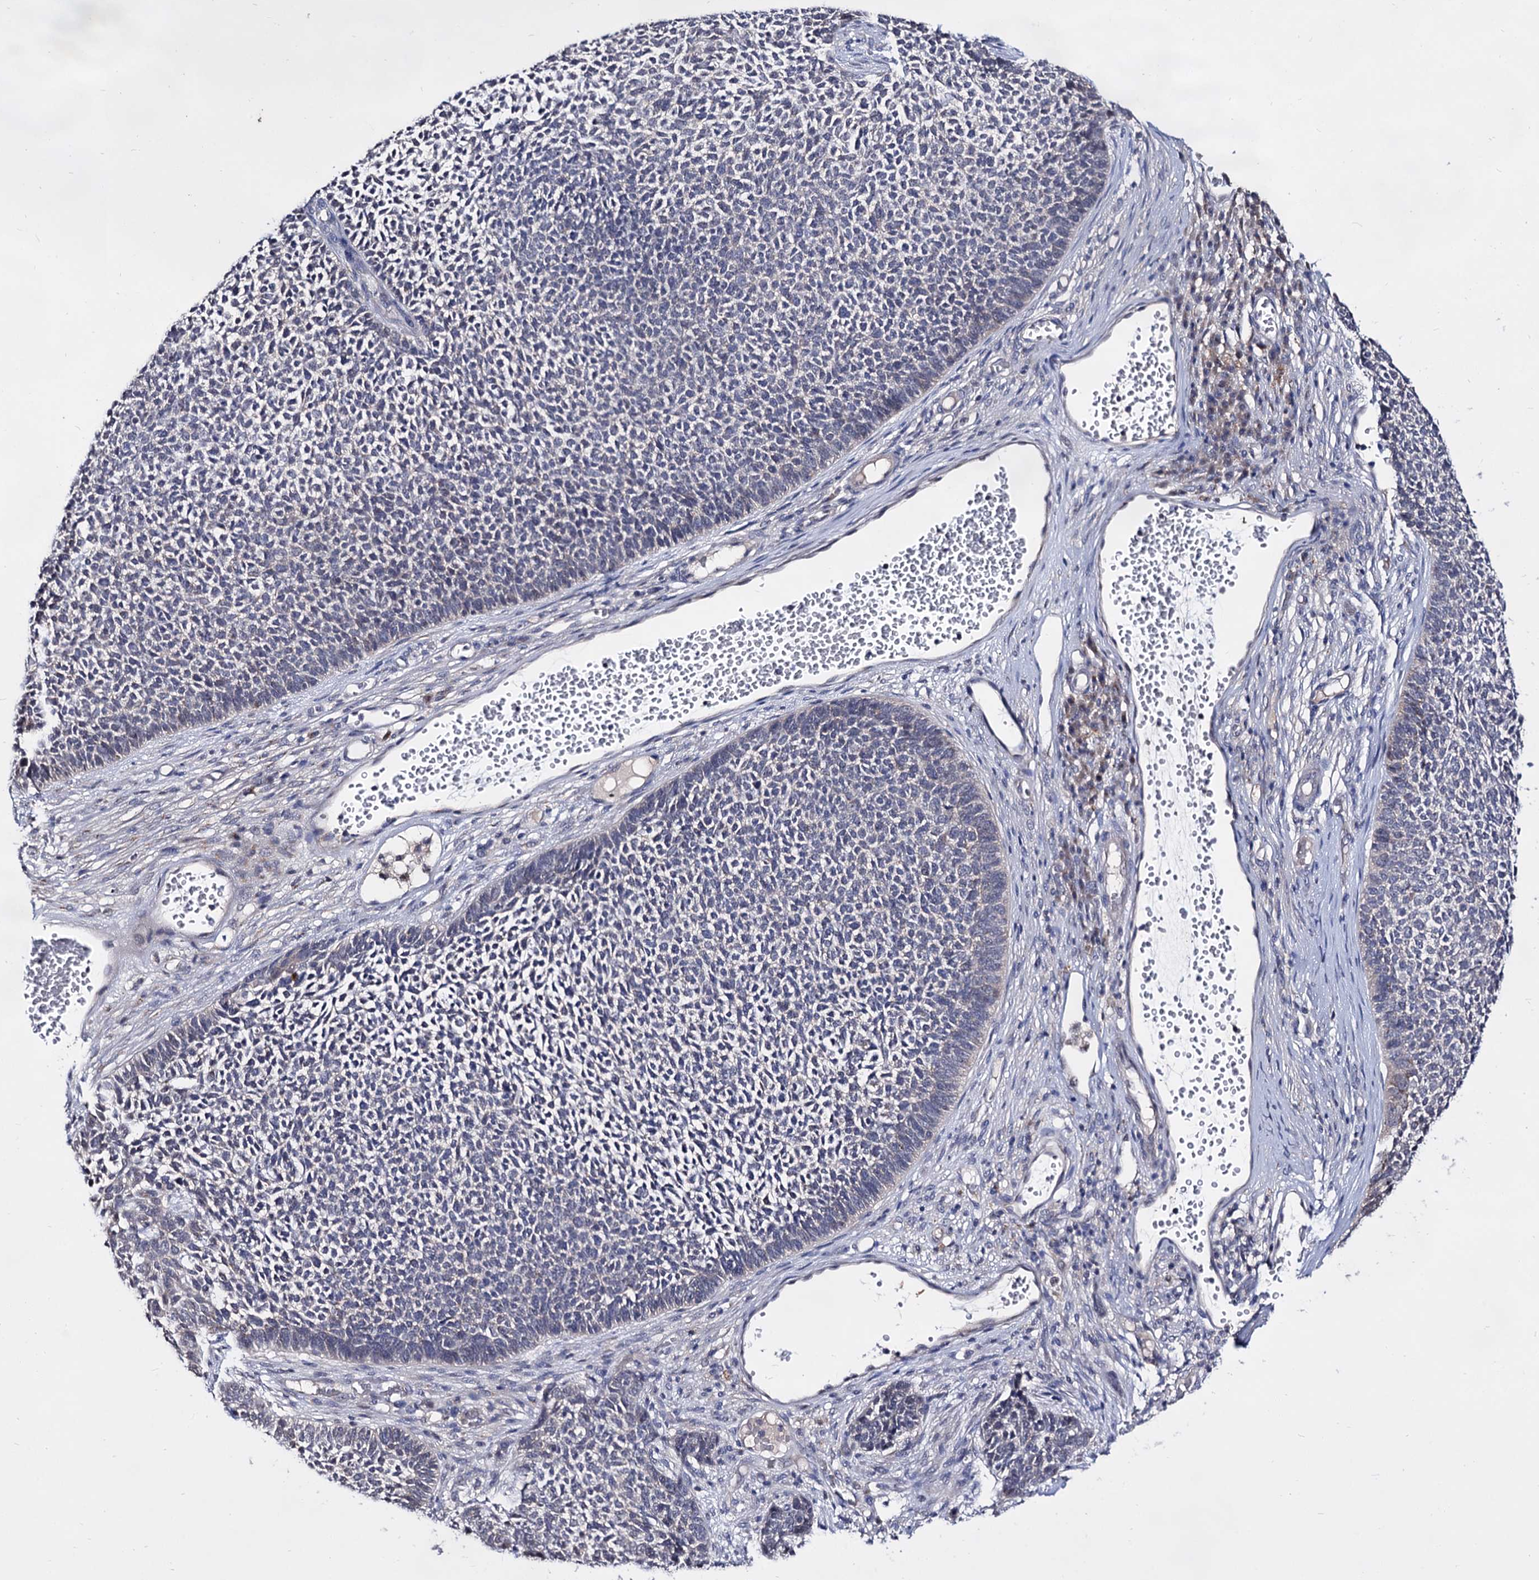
{"staining": {"intensity": "negative", "quantity": "none", "location": "none"}, "tissue": "skin cancer", "cell_type": "Tumor cells", "image_type": "cancer", "snomed": [{"axis": "morphology", "description": "Basal cell carcinoma"}, {"axis": "topography", "description": "Skin"}], "caption": "The IHC histopathology image has no significant positivity in tumor cells of basal cell carcinoma (skin) tissue. Nuclei are stained in blue.", "gene": "ARFIP2", "patient": {"sex": "female", "age": 84}}